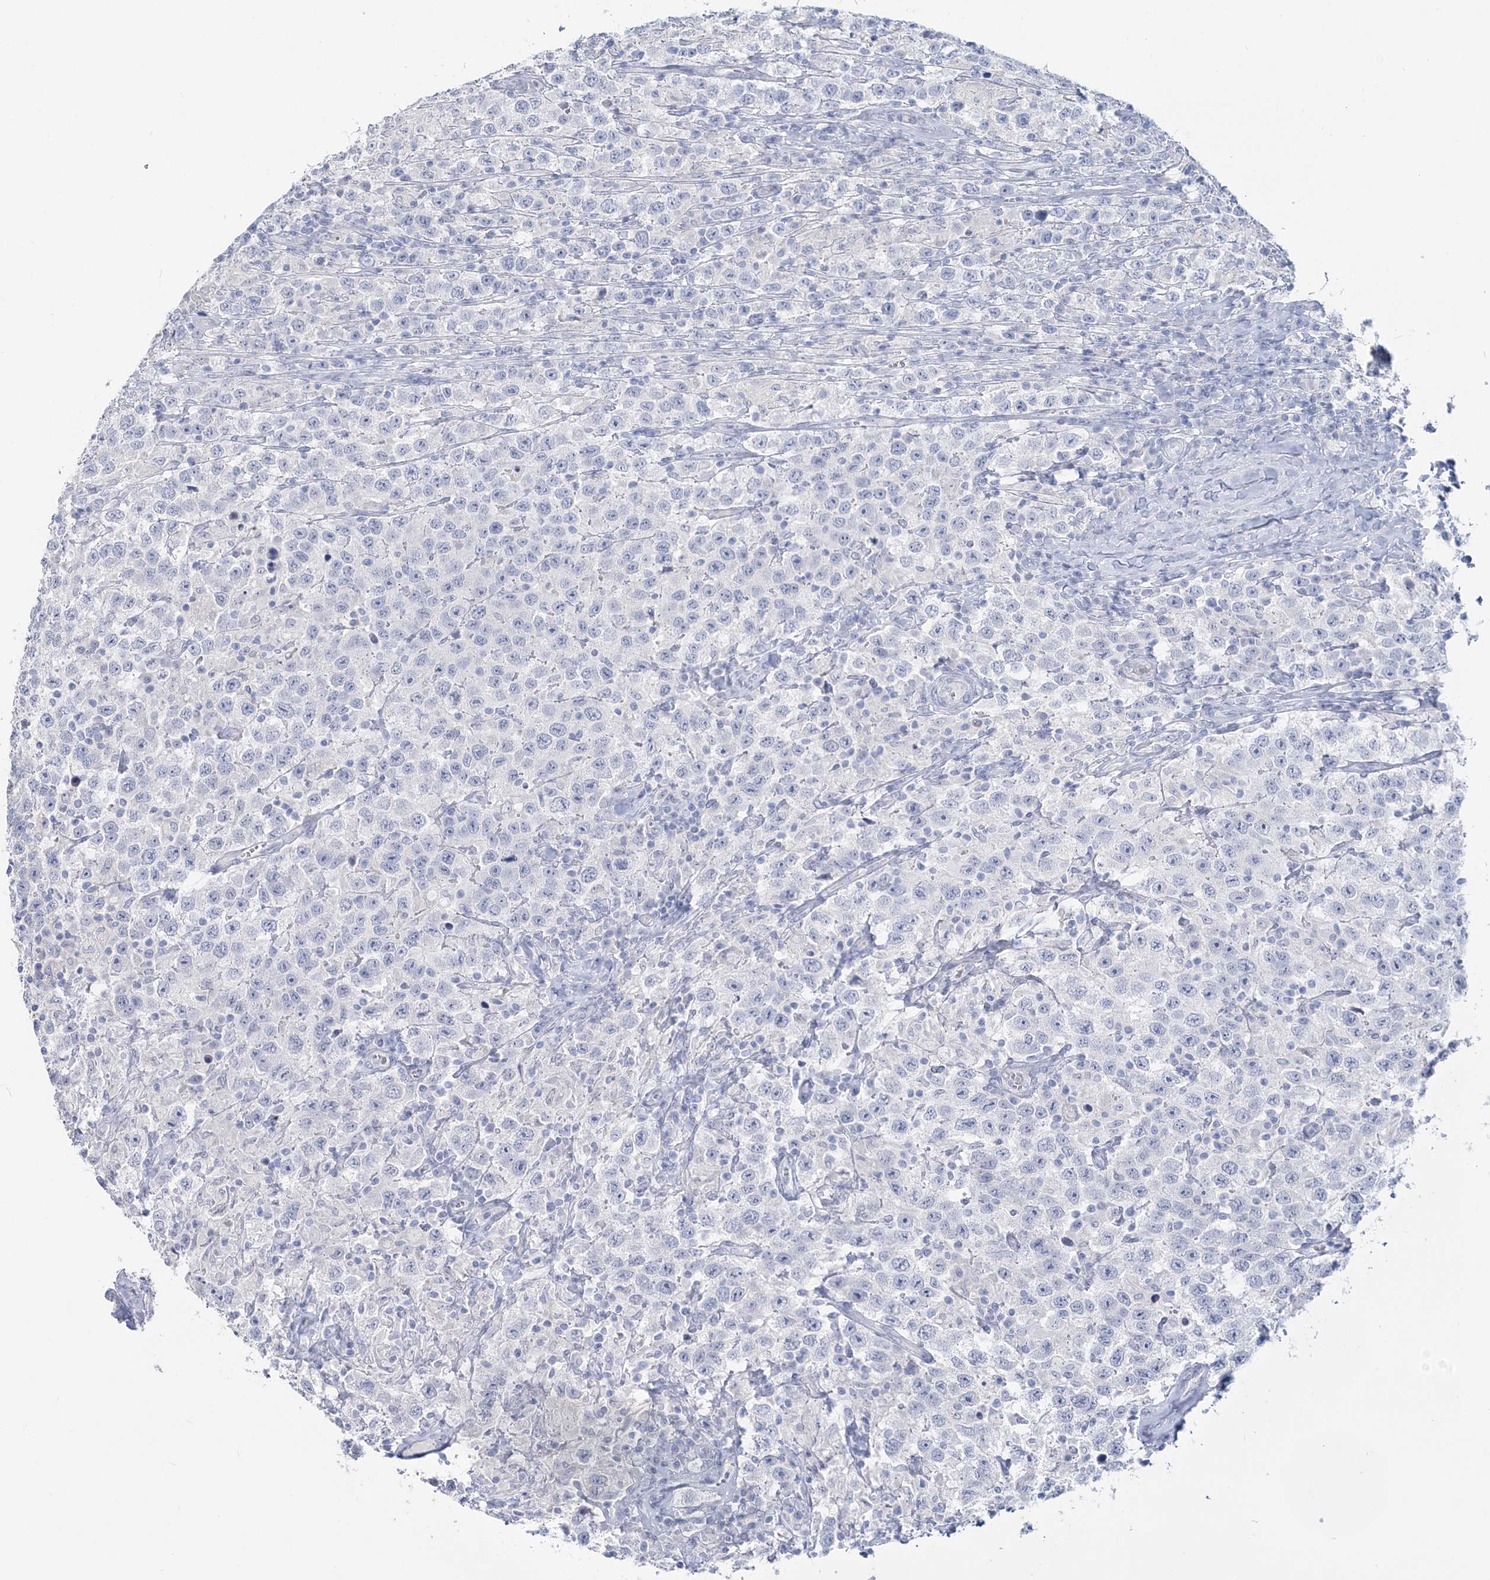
{"staining": {"intensity": "negative", "quantity": "none", "location": "none"}, "tissue": "testis cancer", "cell_type": "Tumor cells", "image_type": "cancer", "snomed": [{"axis": "morphology", "description": "Seminoma, NOS"}, {"axis": "topography", "description": "Testis"}], "caption": "This photomicrograph is of seminoma (testis) stained with immunohistochemistry to label a protein in brown with the nuclei are counter-stained blue. There is no positivity in tumor cells.", "gene": "CYP3A4", "patient": {"sex": "male", "age": 41}}